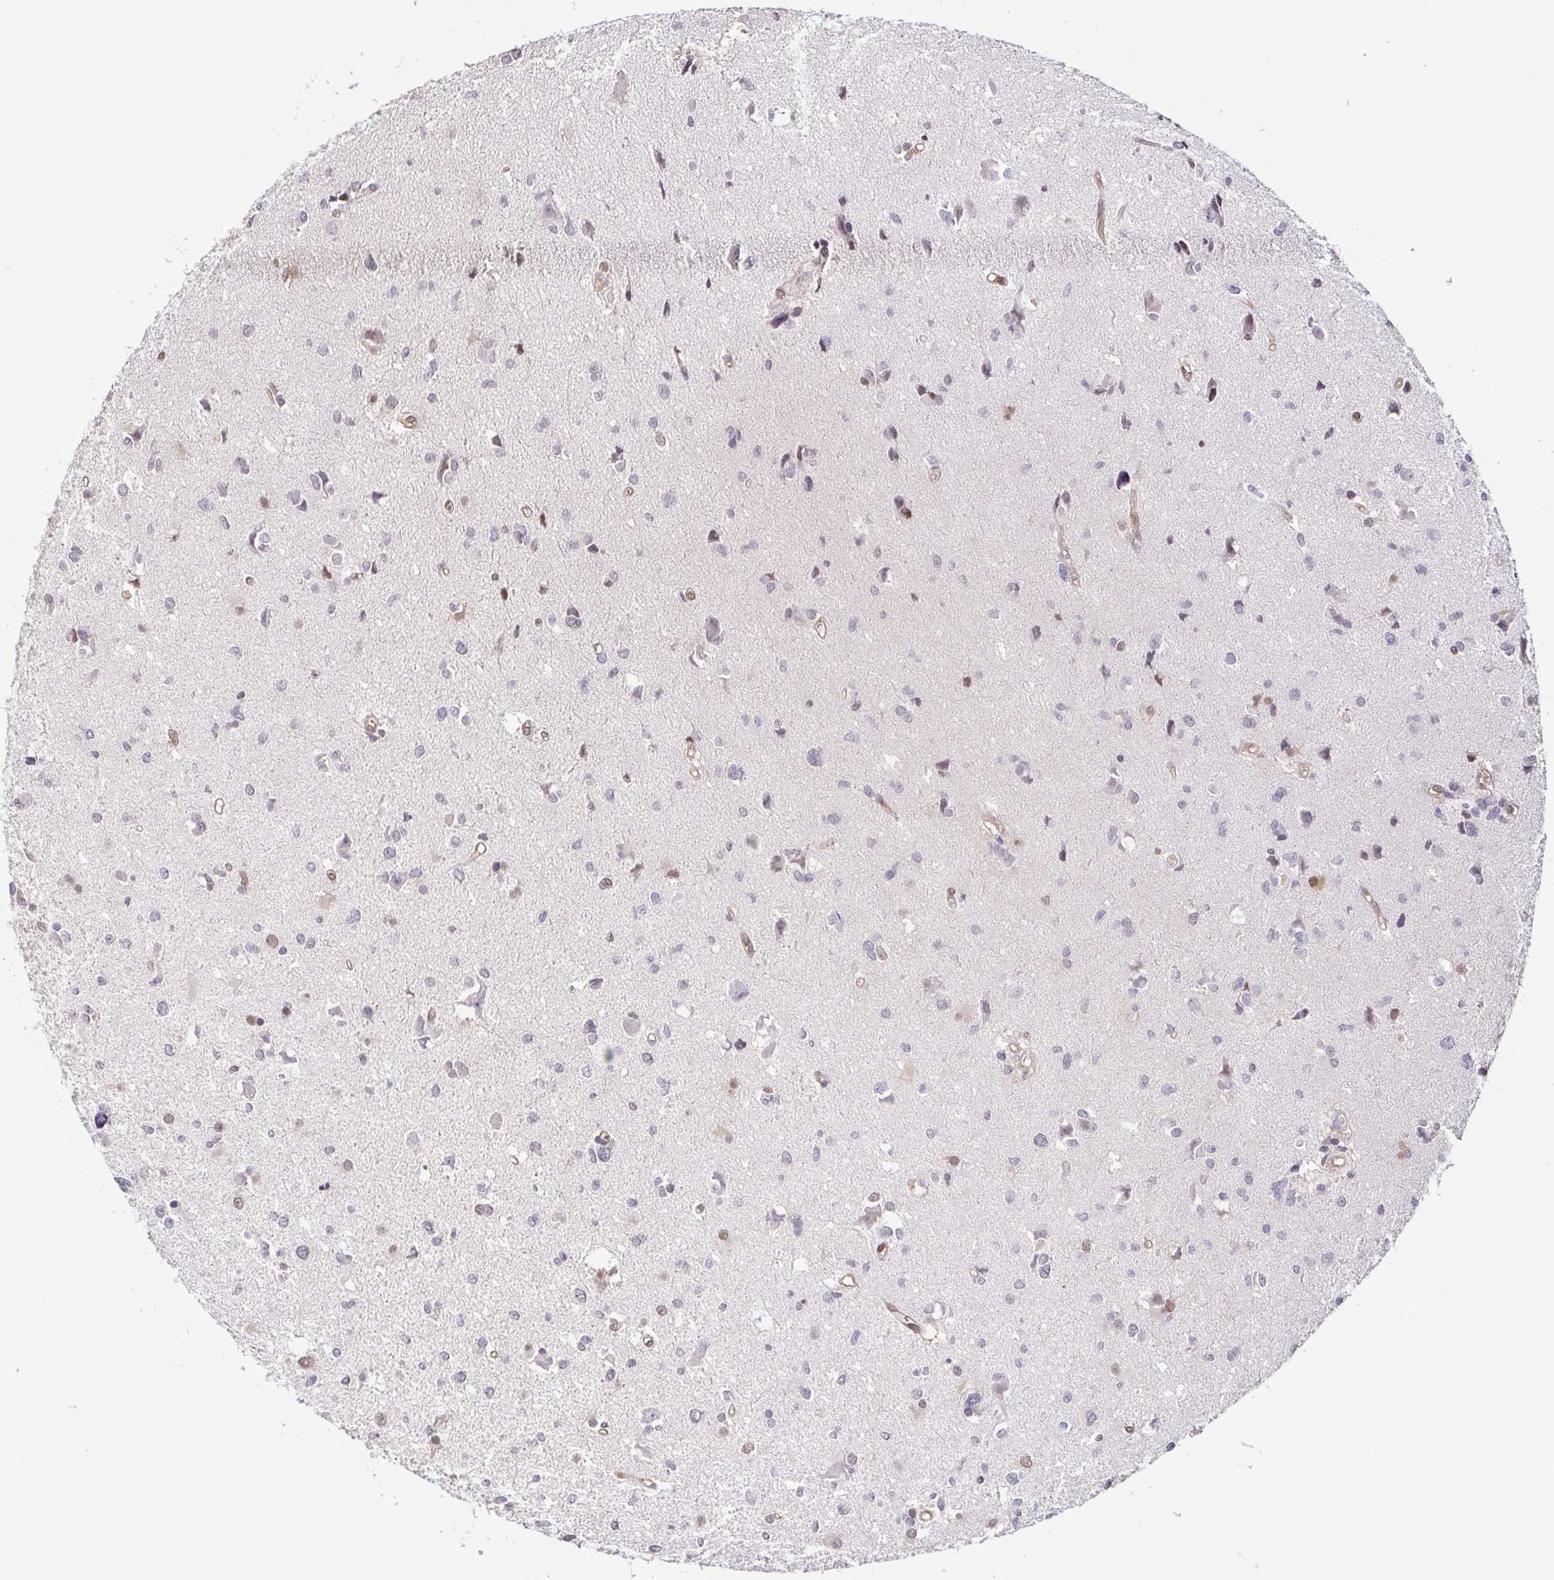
{"staining": {"intensity": "moderate", "quantity": "25%-75%", "location": "nuclear"}, "tissue": "glioma", "cell_type": "Tumor cells", "image_type": "cancer", "snomed": [{"axis": "morphology", "description": "Glioma, malignant, High grade"}, {"axis": "topography", "description": "Brain"}], "caption": "This histopathology image exhibits immunohistochemistry (IHC) staining of human glioma, with medium moderate nuclear positivity in about 25%-75% of tumor cells.", "gene": "PSMB9", "patient": {"sex": "male", "age": 23}}